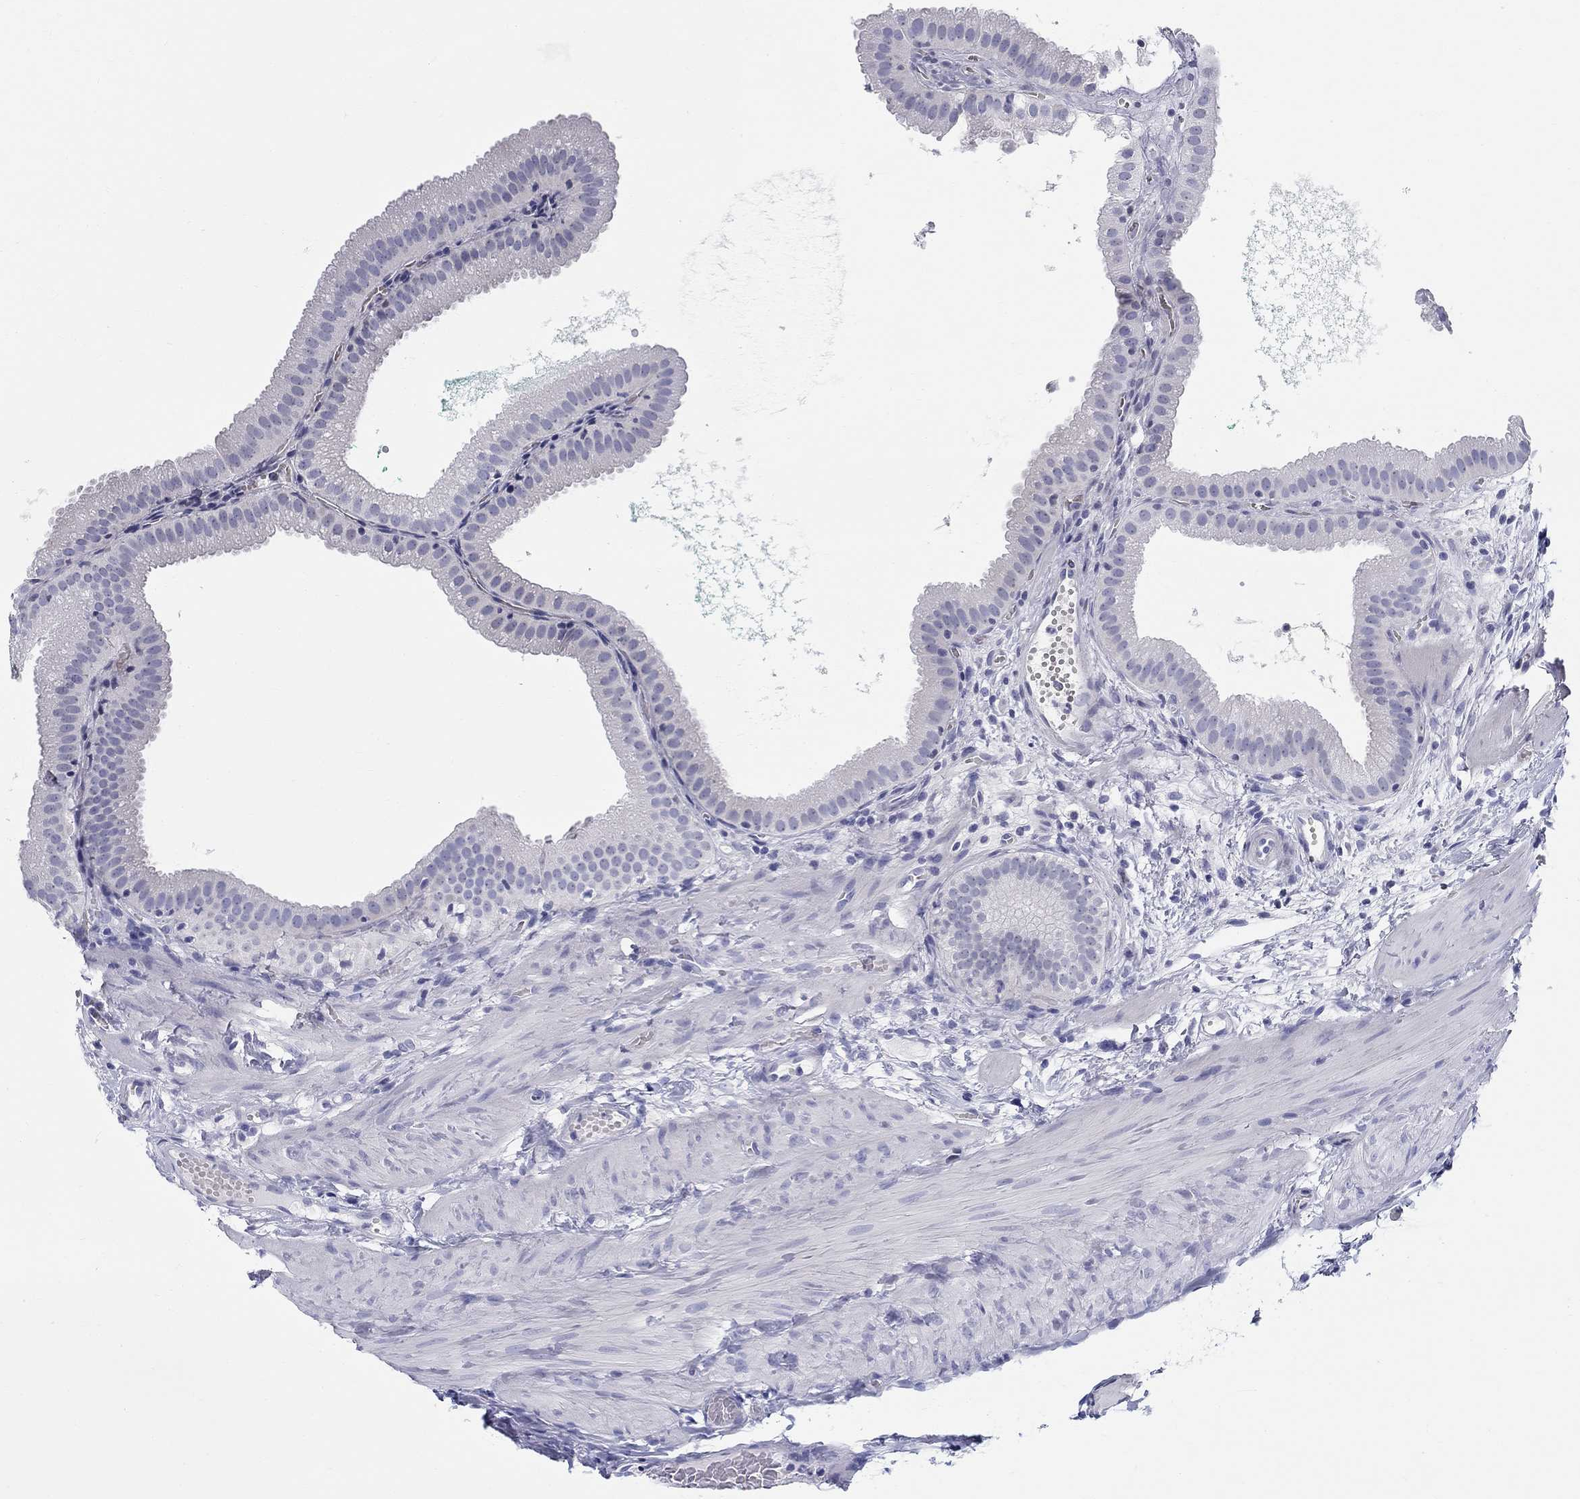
{"staining": {"intensity": "negative", "quantity": "none", "location": "none"}, "tissue": "gallbladder", "cell_type": "Glandular cells", "image_type": "normal", "snomed": [{"axis": "morphology", "description": "Normal tissue, NOS"}, {"axis": "topography", "description": "Gallbladder"}], "caption": "High magnification brightfield microscopy of benign gallbladder stained with DAB (3,3'-diaminobenzidine) (brown) and counterstained with hematoxylin (blue): glandular cells show no significant expression. (IHC, brightfield microscopy, high magnification).", "gene": "LAMP5", "patient": {"sex": "male", "age": 67}}